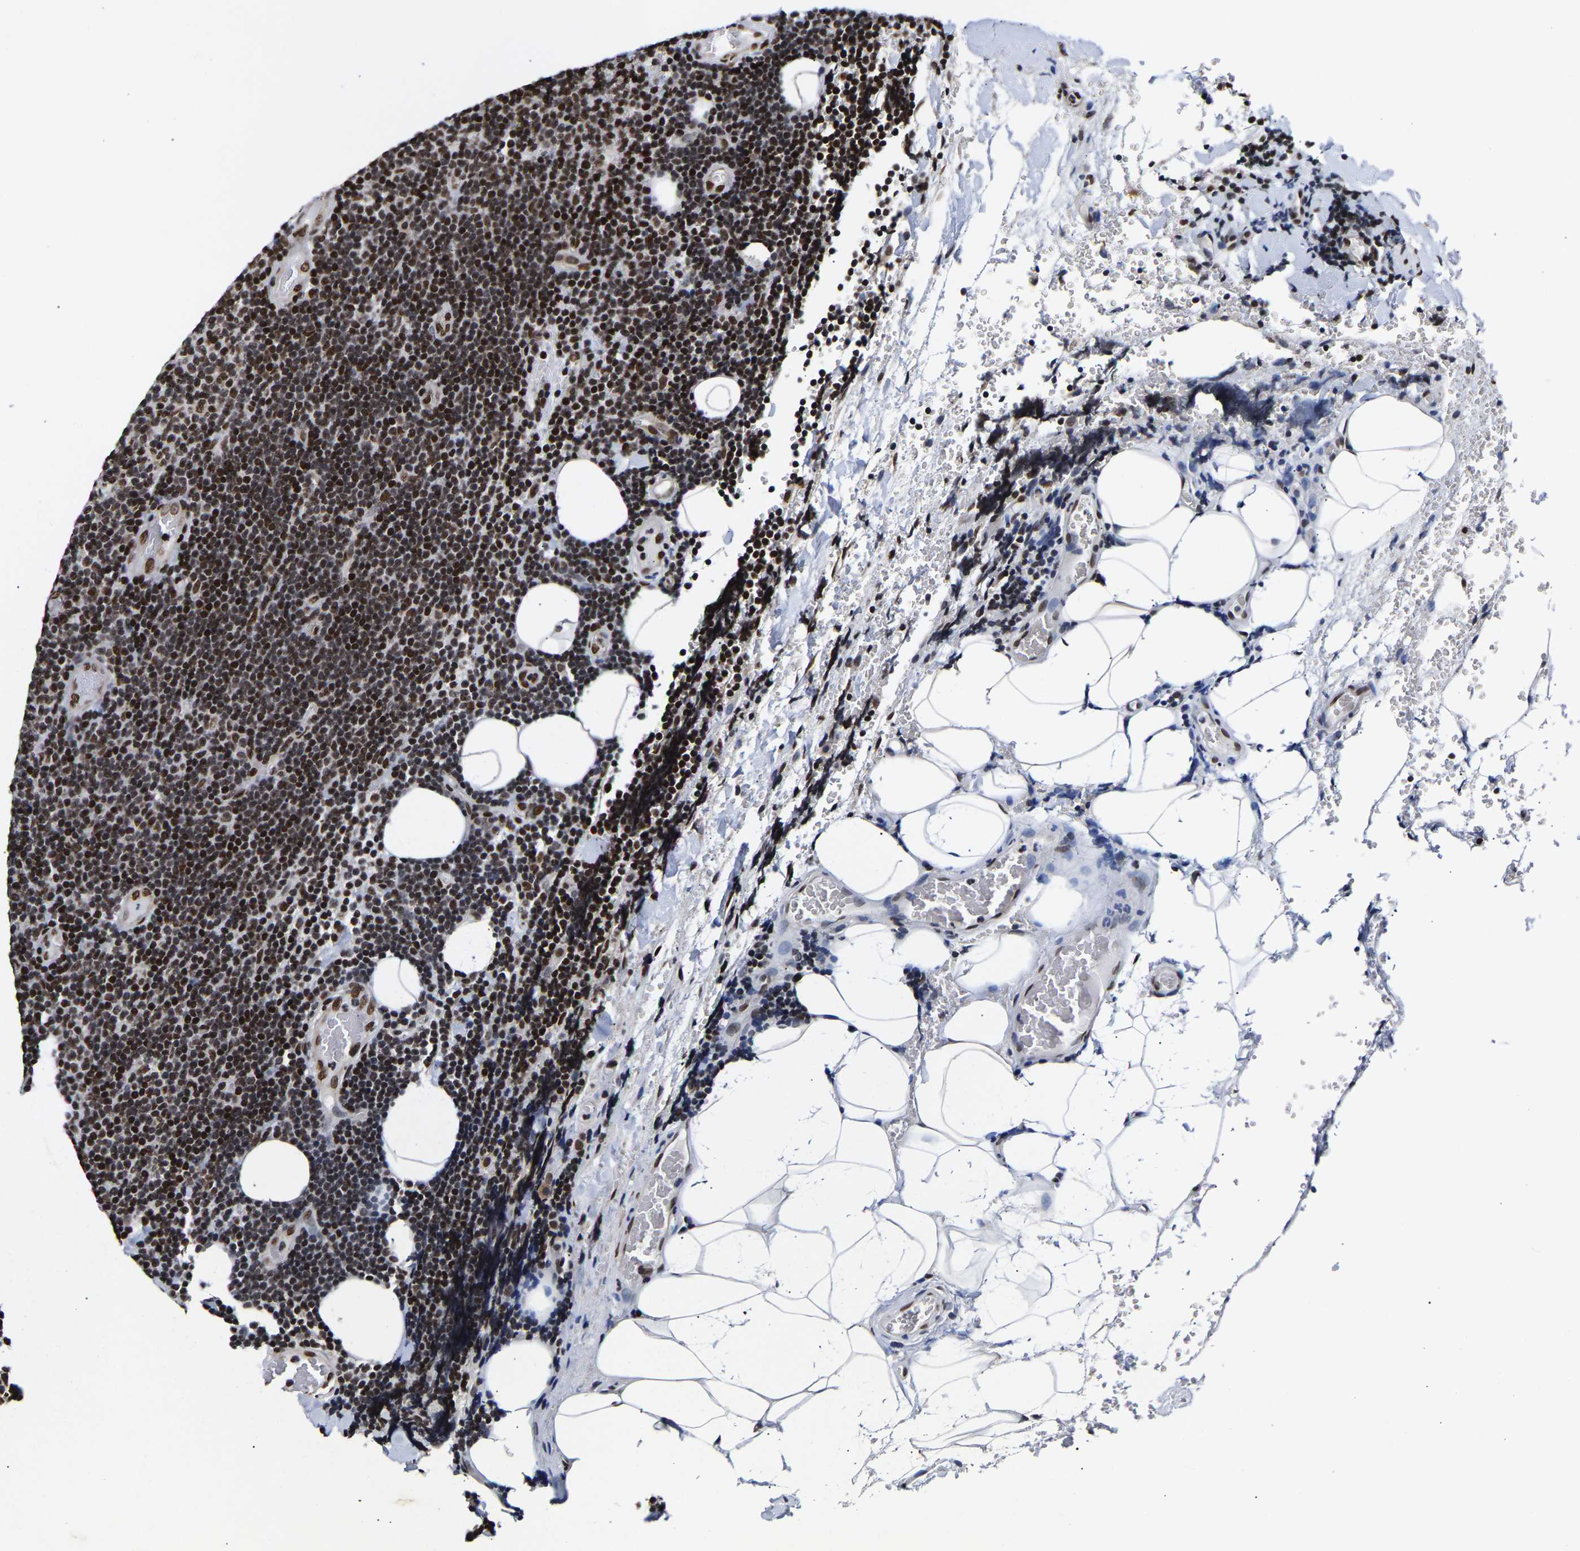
{"staining": {"intensity": "strong", "quantity": ">75%", "location": "nuclear"}, "tissue": "lymphoma", "cell_type": "Tumor cells", "image_type": "cancer", "snomed": [{"axis": "morphology", "description": "Malignant lymphoma, non-Hodgkin's type, Low grade"}, {"axis": "topography", "description": "Lymph node"}], "caption": "The immunohistochemical stain shows strong nuclear positivity in tumor cells of malignant lymphoma, non-Hodgkin's type (low-grade) tissue.", "gene": "PSIP1", "patient": {"sex": "male", "age": 66}}